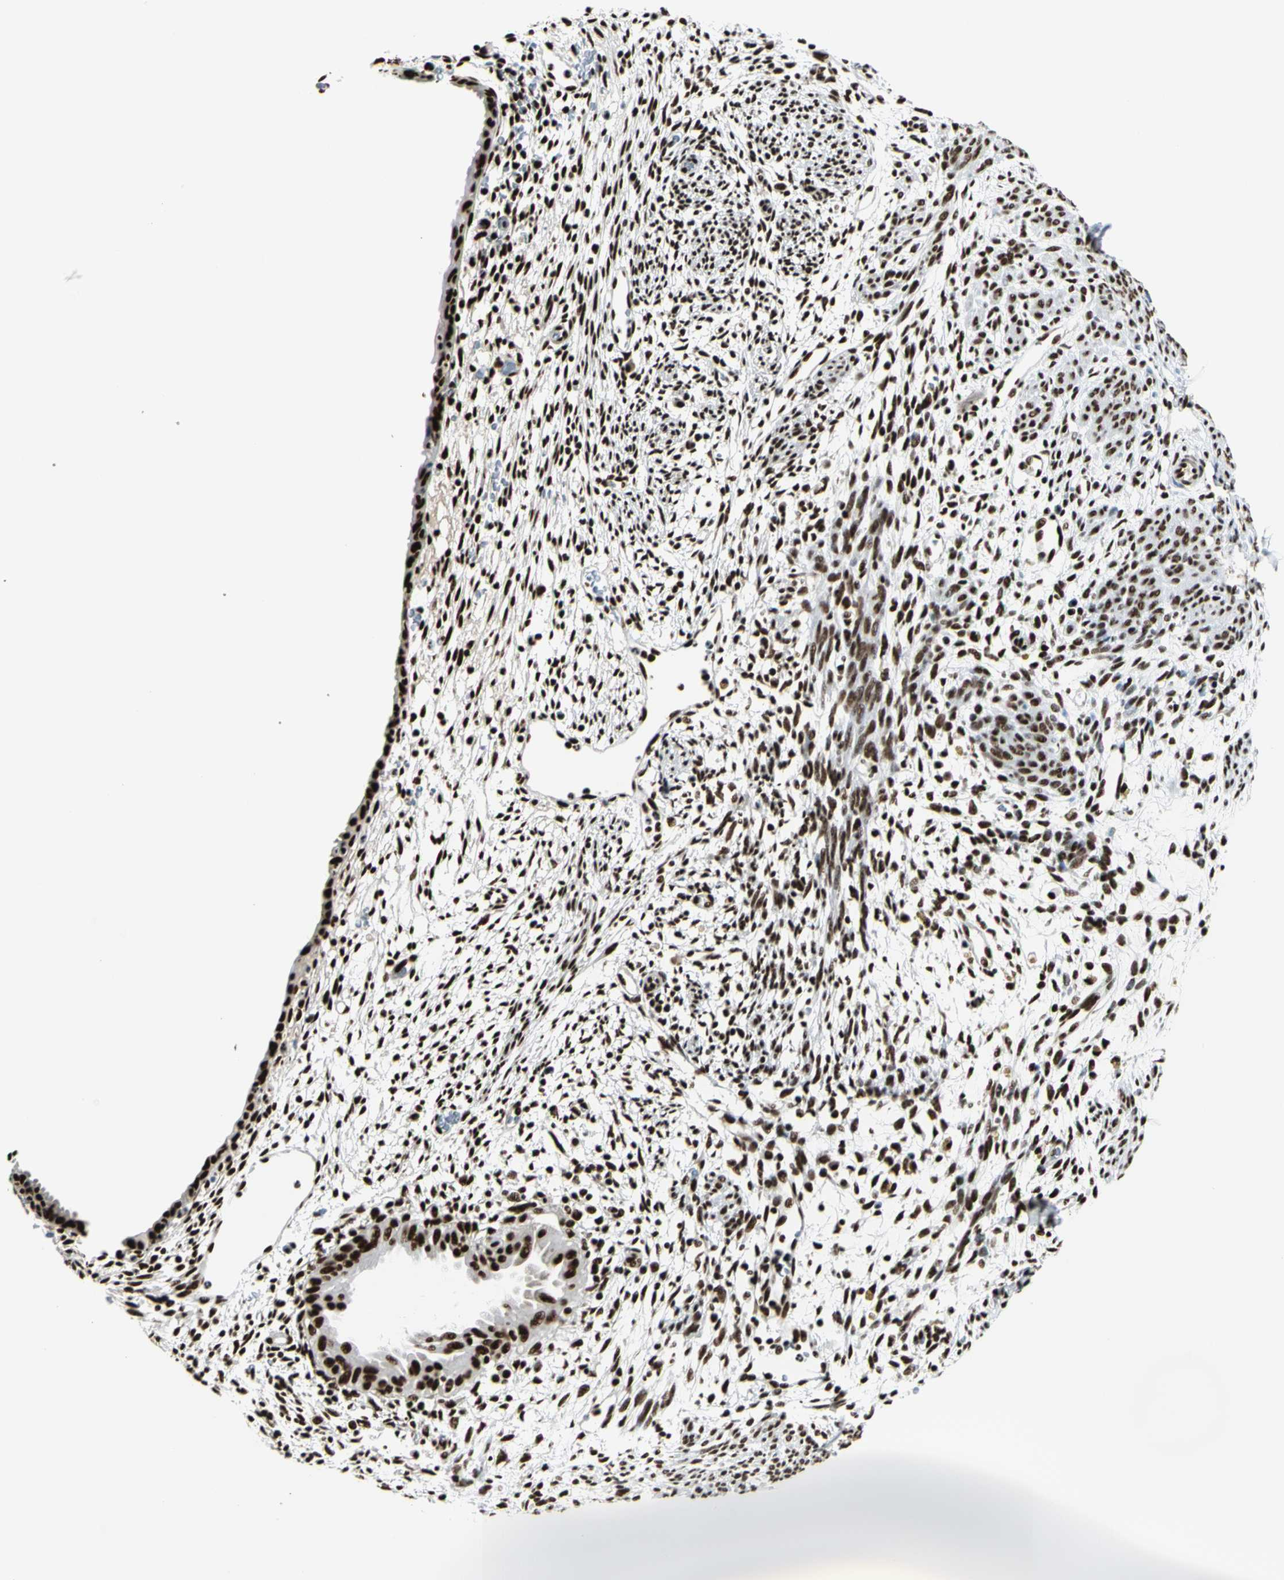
{"staining": {"intensity": "strong", "quantity": ">75%", "location": "nuclear"}, "tissue": "endometrium", "cell_type": "Cells in endometrial stroma", "image_type": "normal", "snomed": [{"axis": "morphology", "description": "Normal tissue, NOS"}, {"axis": "morphology", "description": "Atrophy, NOS"}, {"axis": "topography", "description": "Uterus"}, {"axis": "topography", "description": "Endometrium"}], "caption": "Immunohistochemistry (IHC) (DAB (3,3'-diaminobenzidine)) staining of benign human endometrium displays strong nuclear protein expression in approximately >75% of cells in endometrial stroma. Nuclei are stained in blue.", "gene": "CCAR1", "patient": {"sex": "female", "age": 68}}